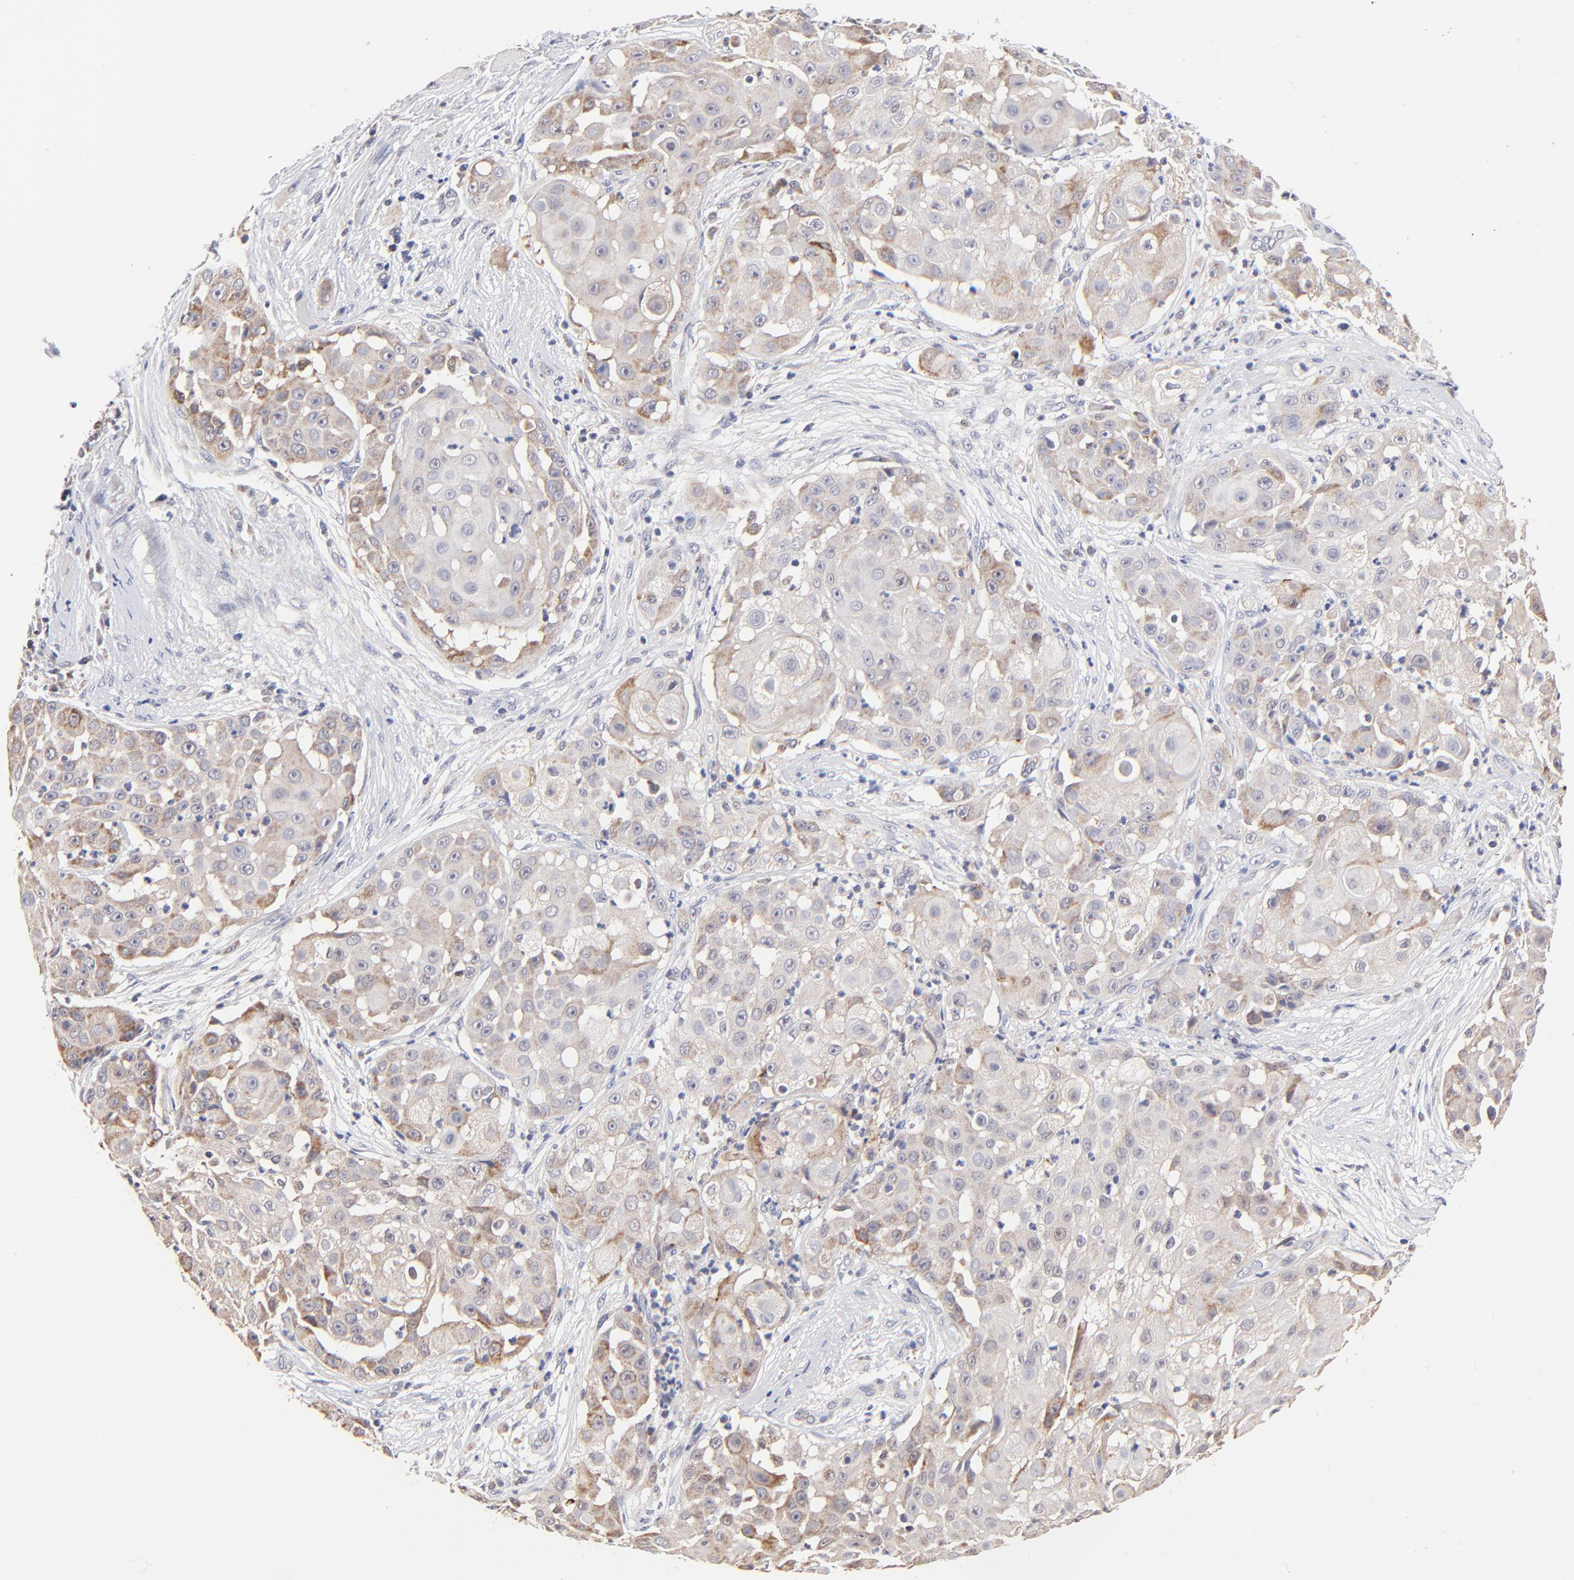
{"staining": {"intensity": "moderate", "quantity": "25%-75%", "location": "cytoplasmic/membranous"}, "tissue": "skin cancer", "cell_type": "Tumor cells", "image_type": "cancer", "snomed": [{"axis": "morphology", "description": "Squamous cell carcinoma, NOS"}, {"axis": "topography", "description": "Skin"}], "caption": "This image reveals immunohistochemistry staining of skin squamous cell carcinoma, with medium moderate cytoplasmic/membranous positivity in approximately 25%-75% of tumor cells.", "gene": "FBXL12", "patient": {"sex": "female", "age": 57}}